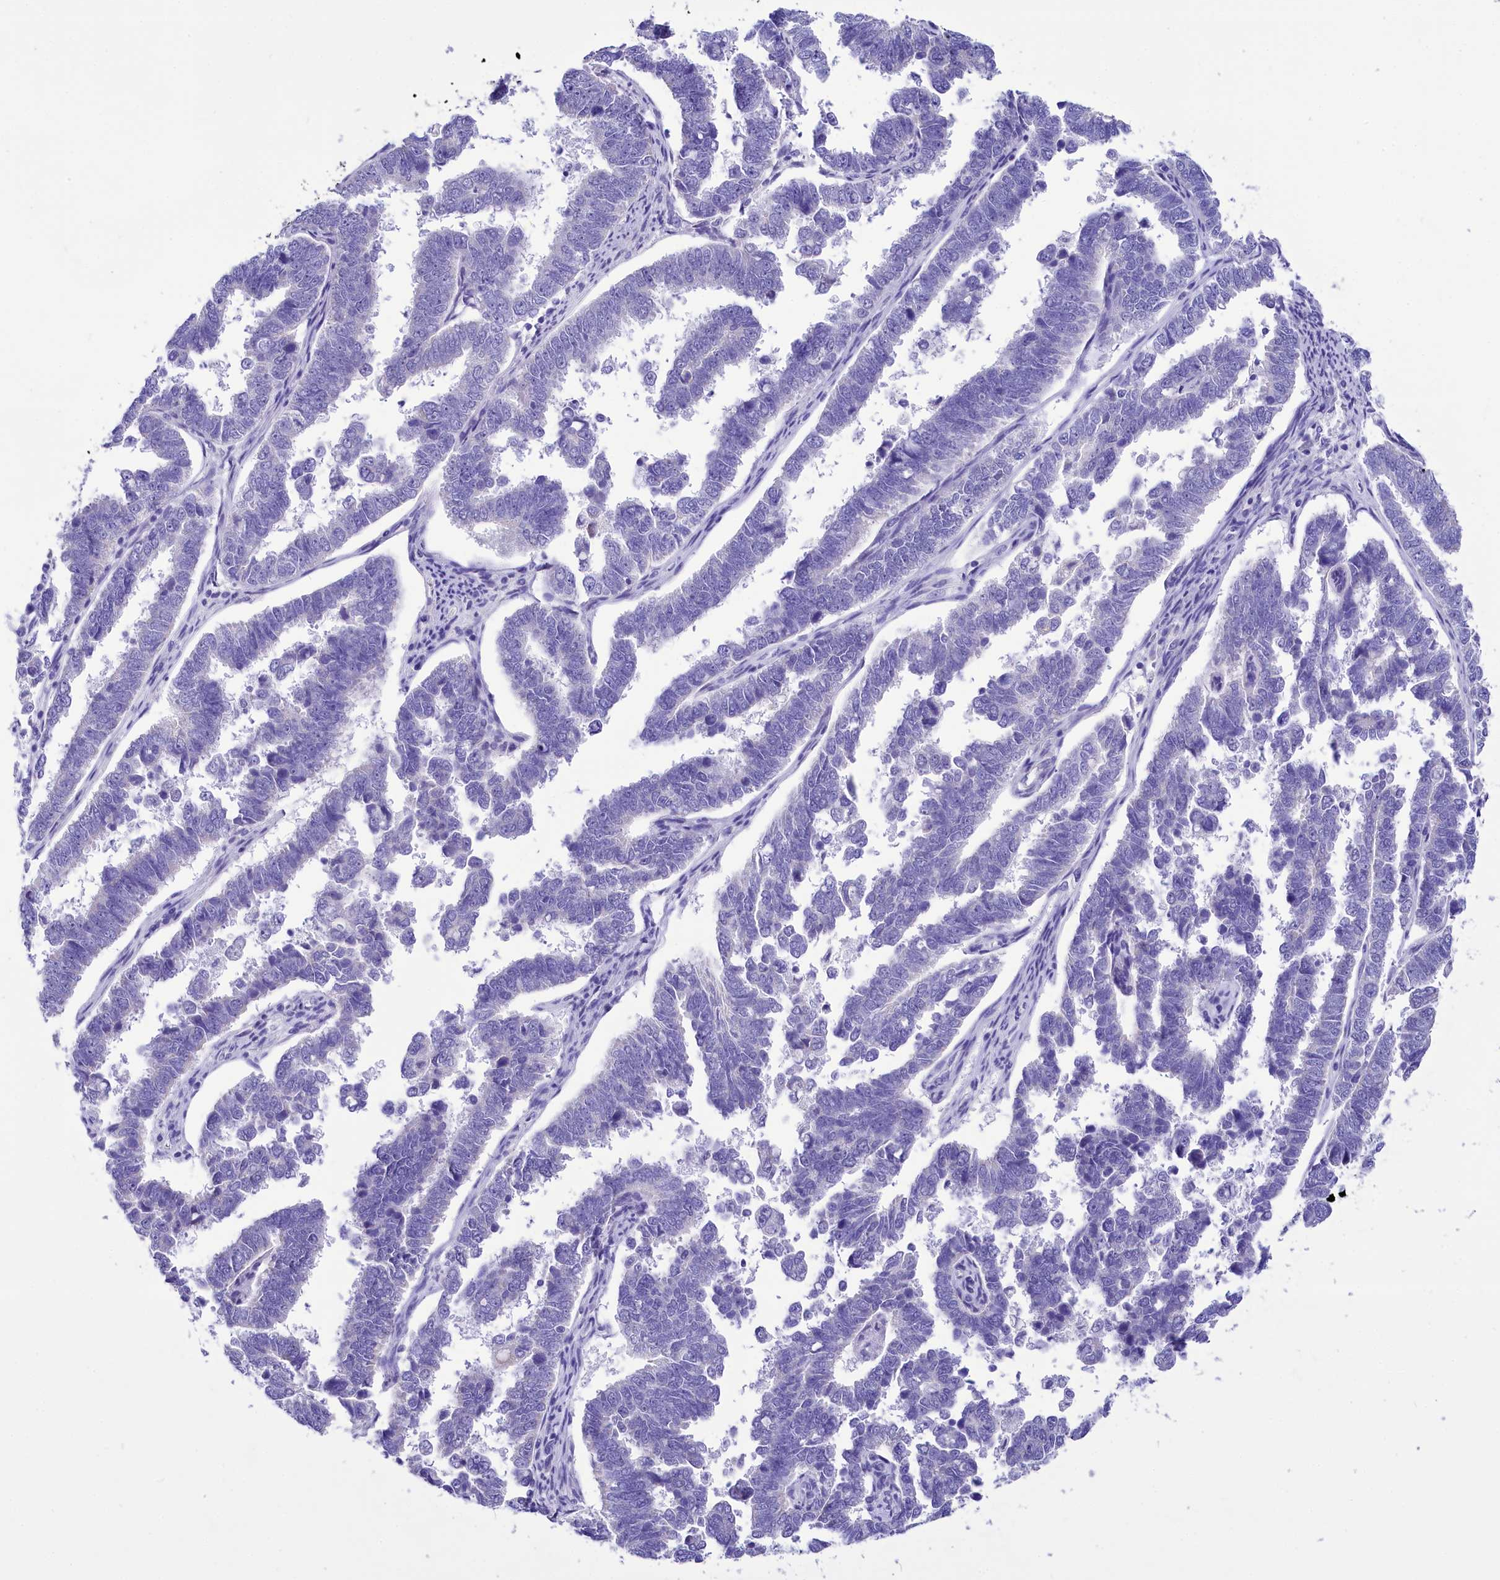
{"staining": {"intensity": "negative", "quantity": "none", "location": "none"}, "tissue": "endometrial cancer", "cell_type": "Tumor cells", "image_type": "cancer", "snomed": [{"axis": "morphology", "description": "Adenocarcinoma, NOS"}, {"axis": "topography", "description": "Endometrium"}], "caption": "Immunohistochemical staining of endometrial cancer exhibits no significant expression in tumor cells.", "gene": "TTC36", "patient": {"sex": "female", "age": 75}}